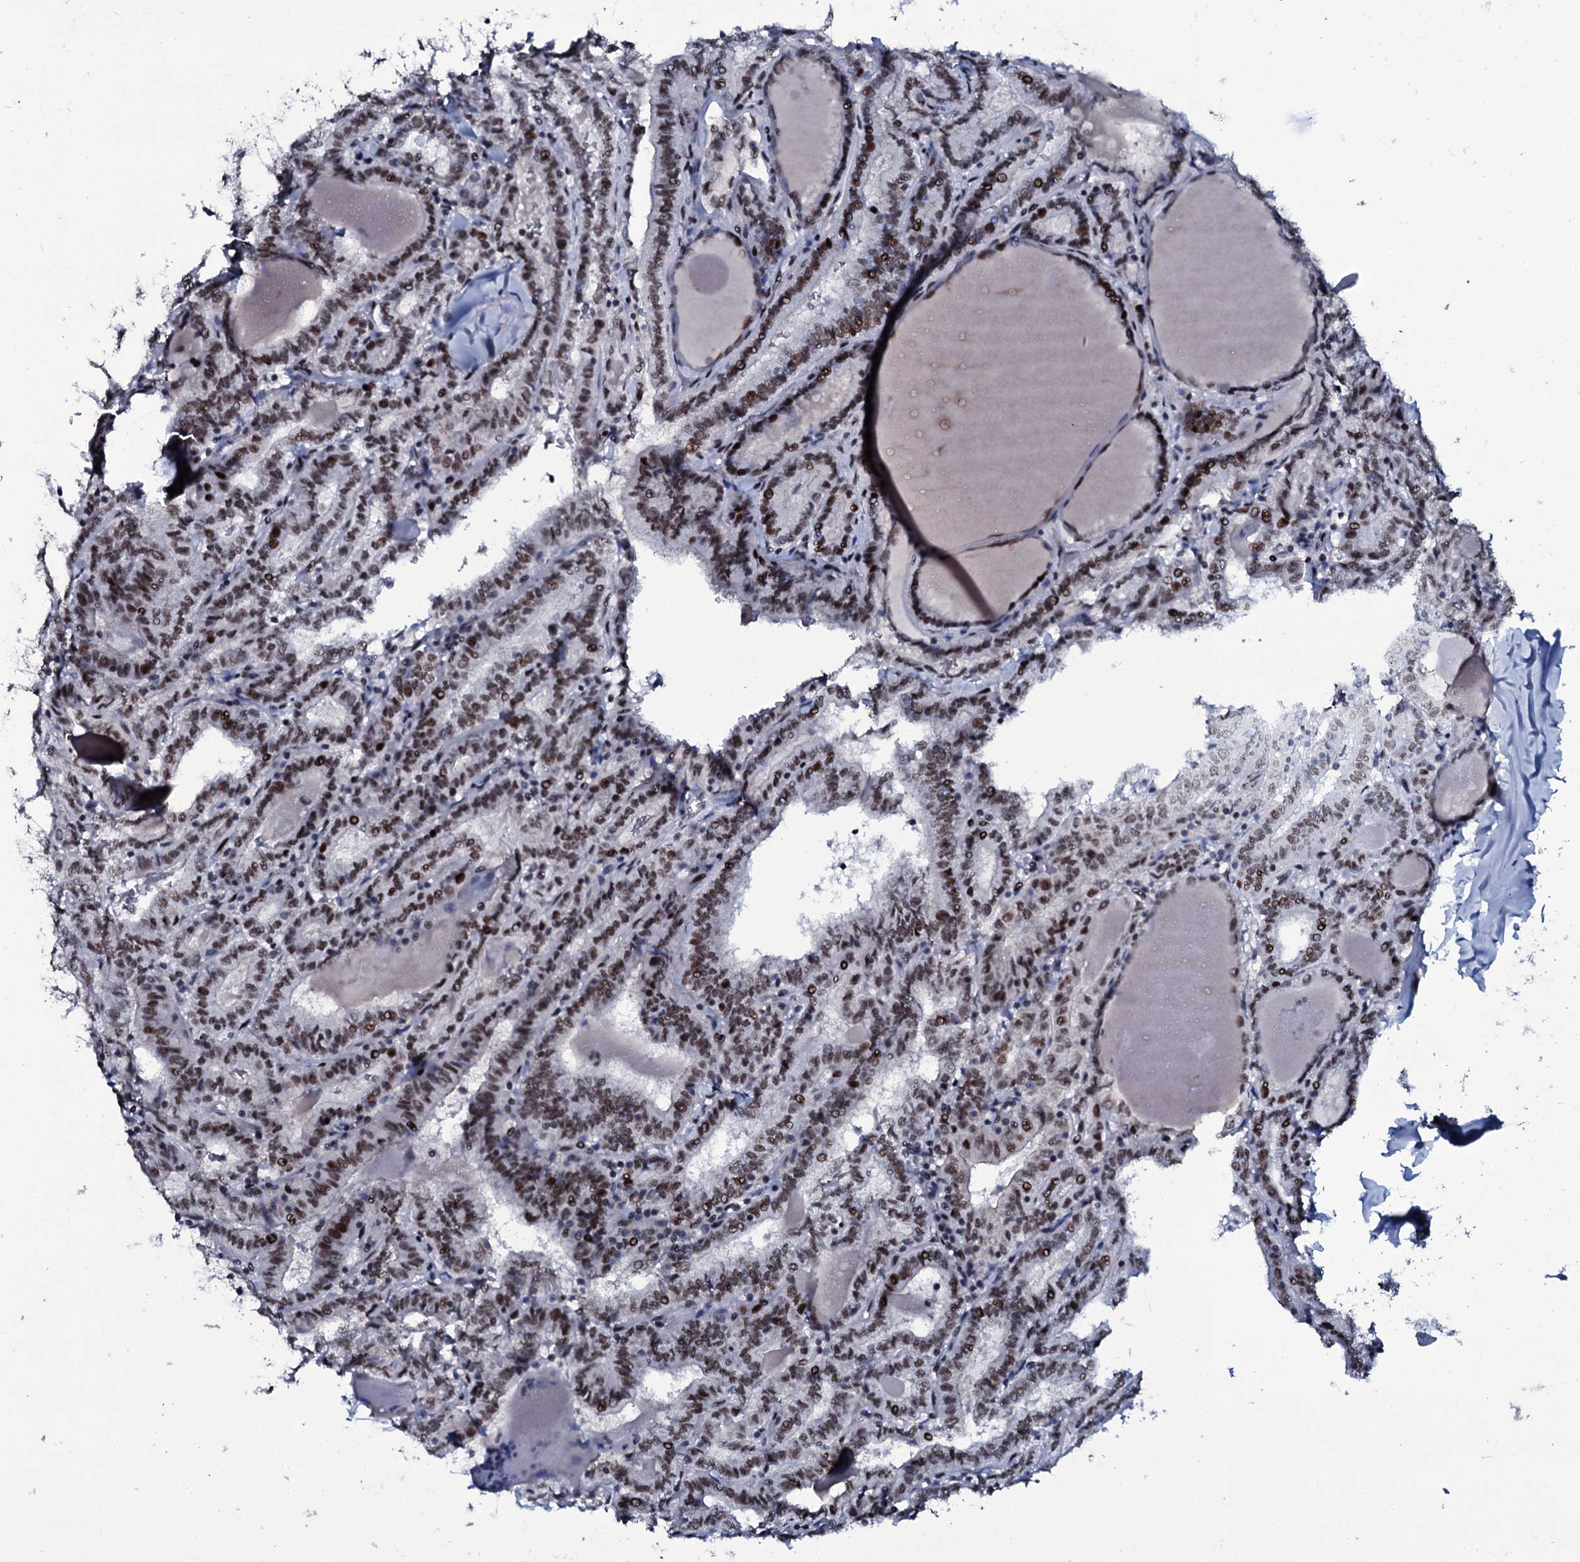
{"staining": {"intensity": "moderate", "quantity": ">75%", "location": "nuclear"}, "tissue": "thyroid cancer", "cell_type": "Tumor cells", "image_type": "cancer", "snomed": [{"axis": "morphology", "description": "Papillary adenocarcinoma, NOS"}, {"axis": "topography", "description": "Thyroid gland"}], "caption": "DAB (3,3'-diaminobenzidine) immunohistochemical staining of thyroid cancer (papillary adenocarcinoma) reveals moderate nuclear protein staining in about >75% of tumor cells.", "gene": "ZMIZ2", "patient": {"sex": "female", "age": 72}}